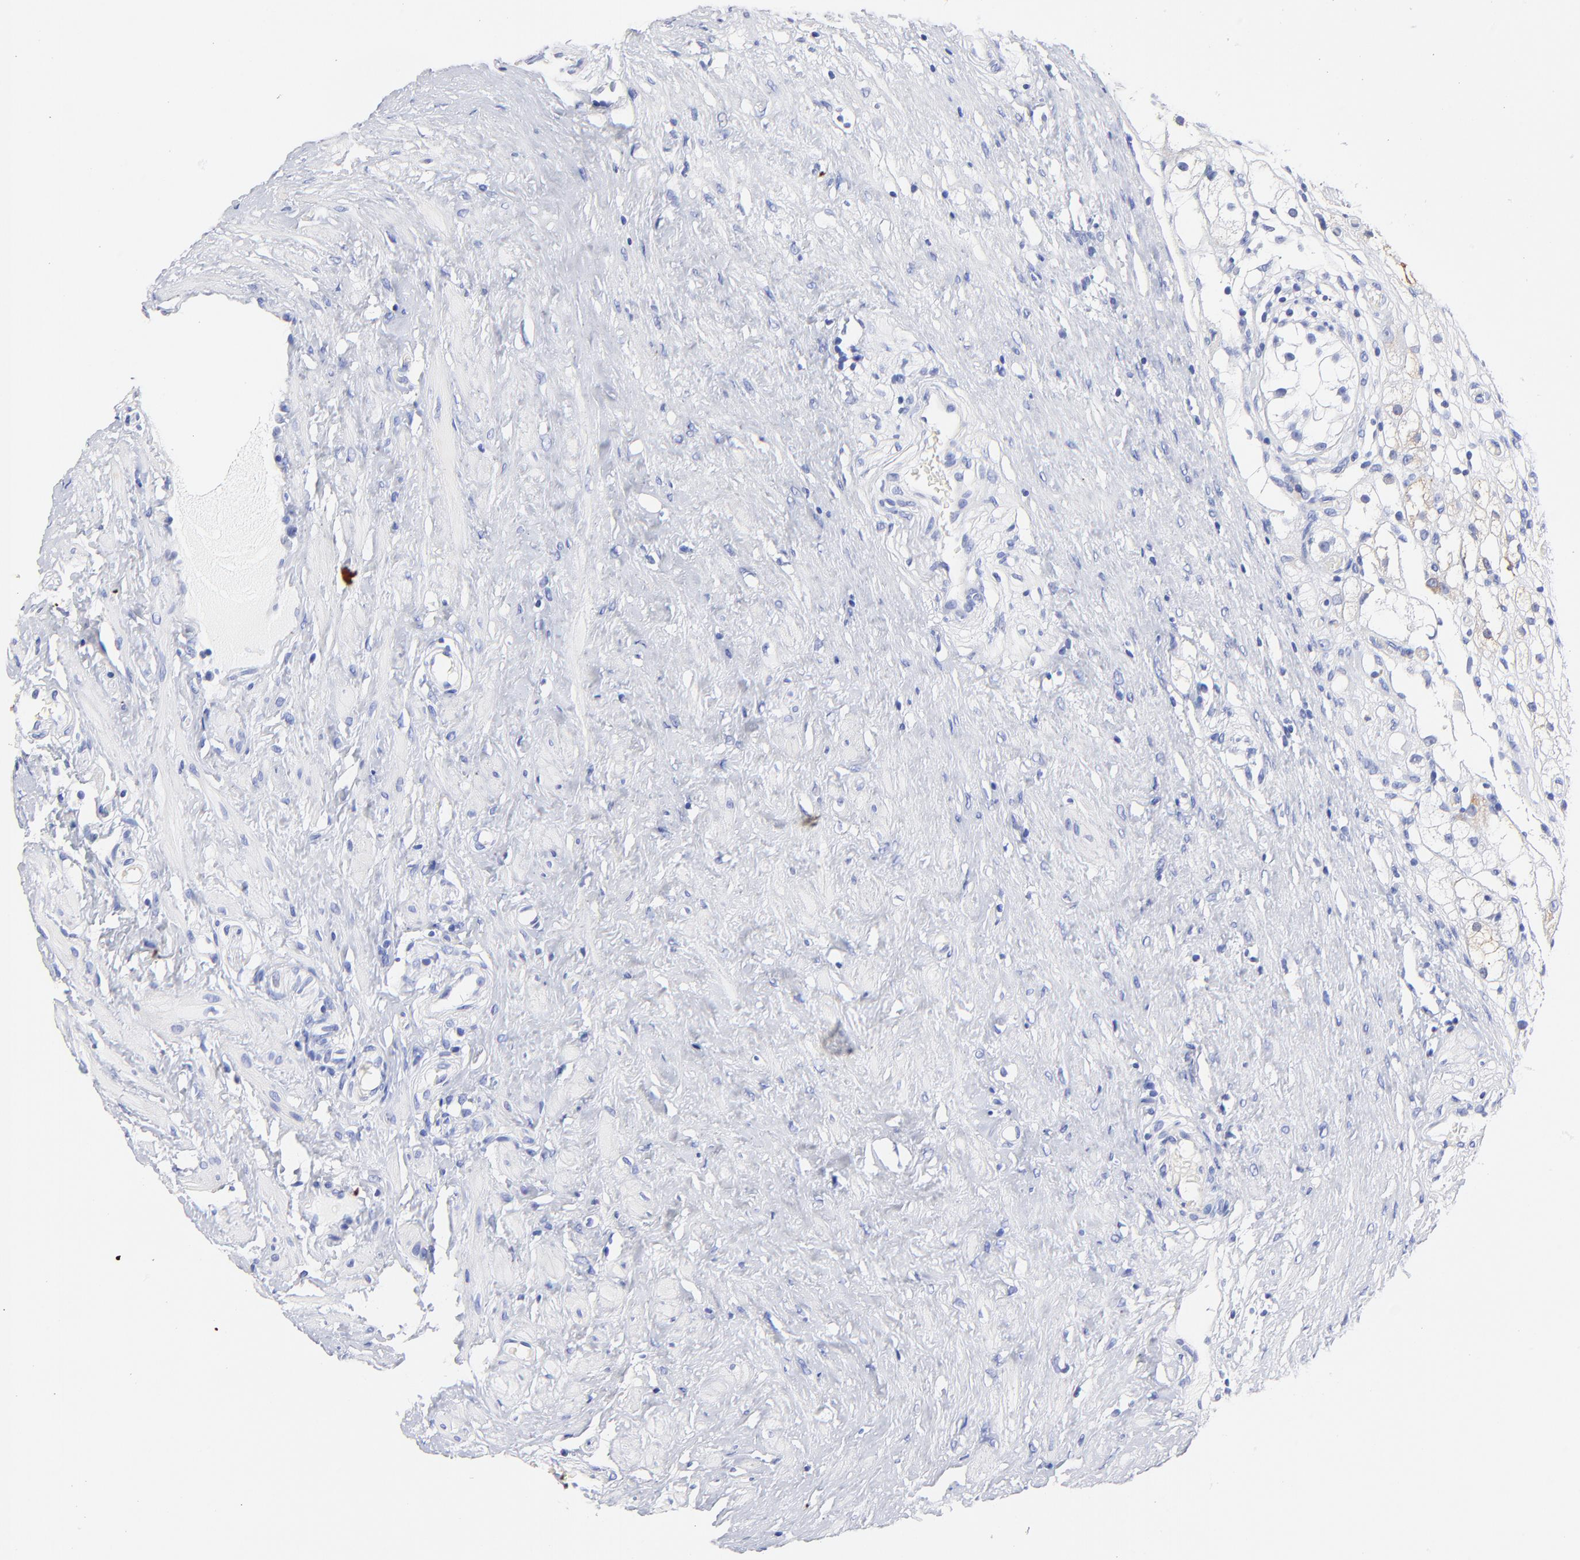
{"staining": {"intensity": "negative", "quantity": "none", "location": "none"}, "tissue": "testis cancer", "cell_type": "Tumor cells", "image_type": "cancer", "snomed": [{"axis": "morphology", "description": "Seminoma, NOS"}, {"axis": "topography", "description": "Testis"}], "caption": "Seminoma (testis) stained for a protein using IHC exhibits no expression tumor cells.", "gene": "HORMAD2", "patient": {"sex": "male", "age": 35}}